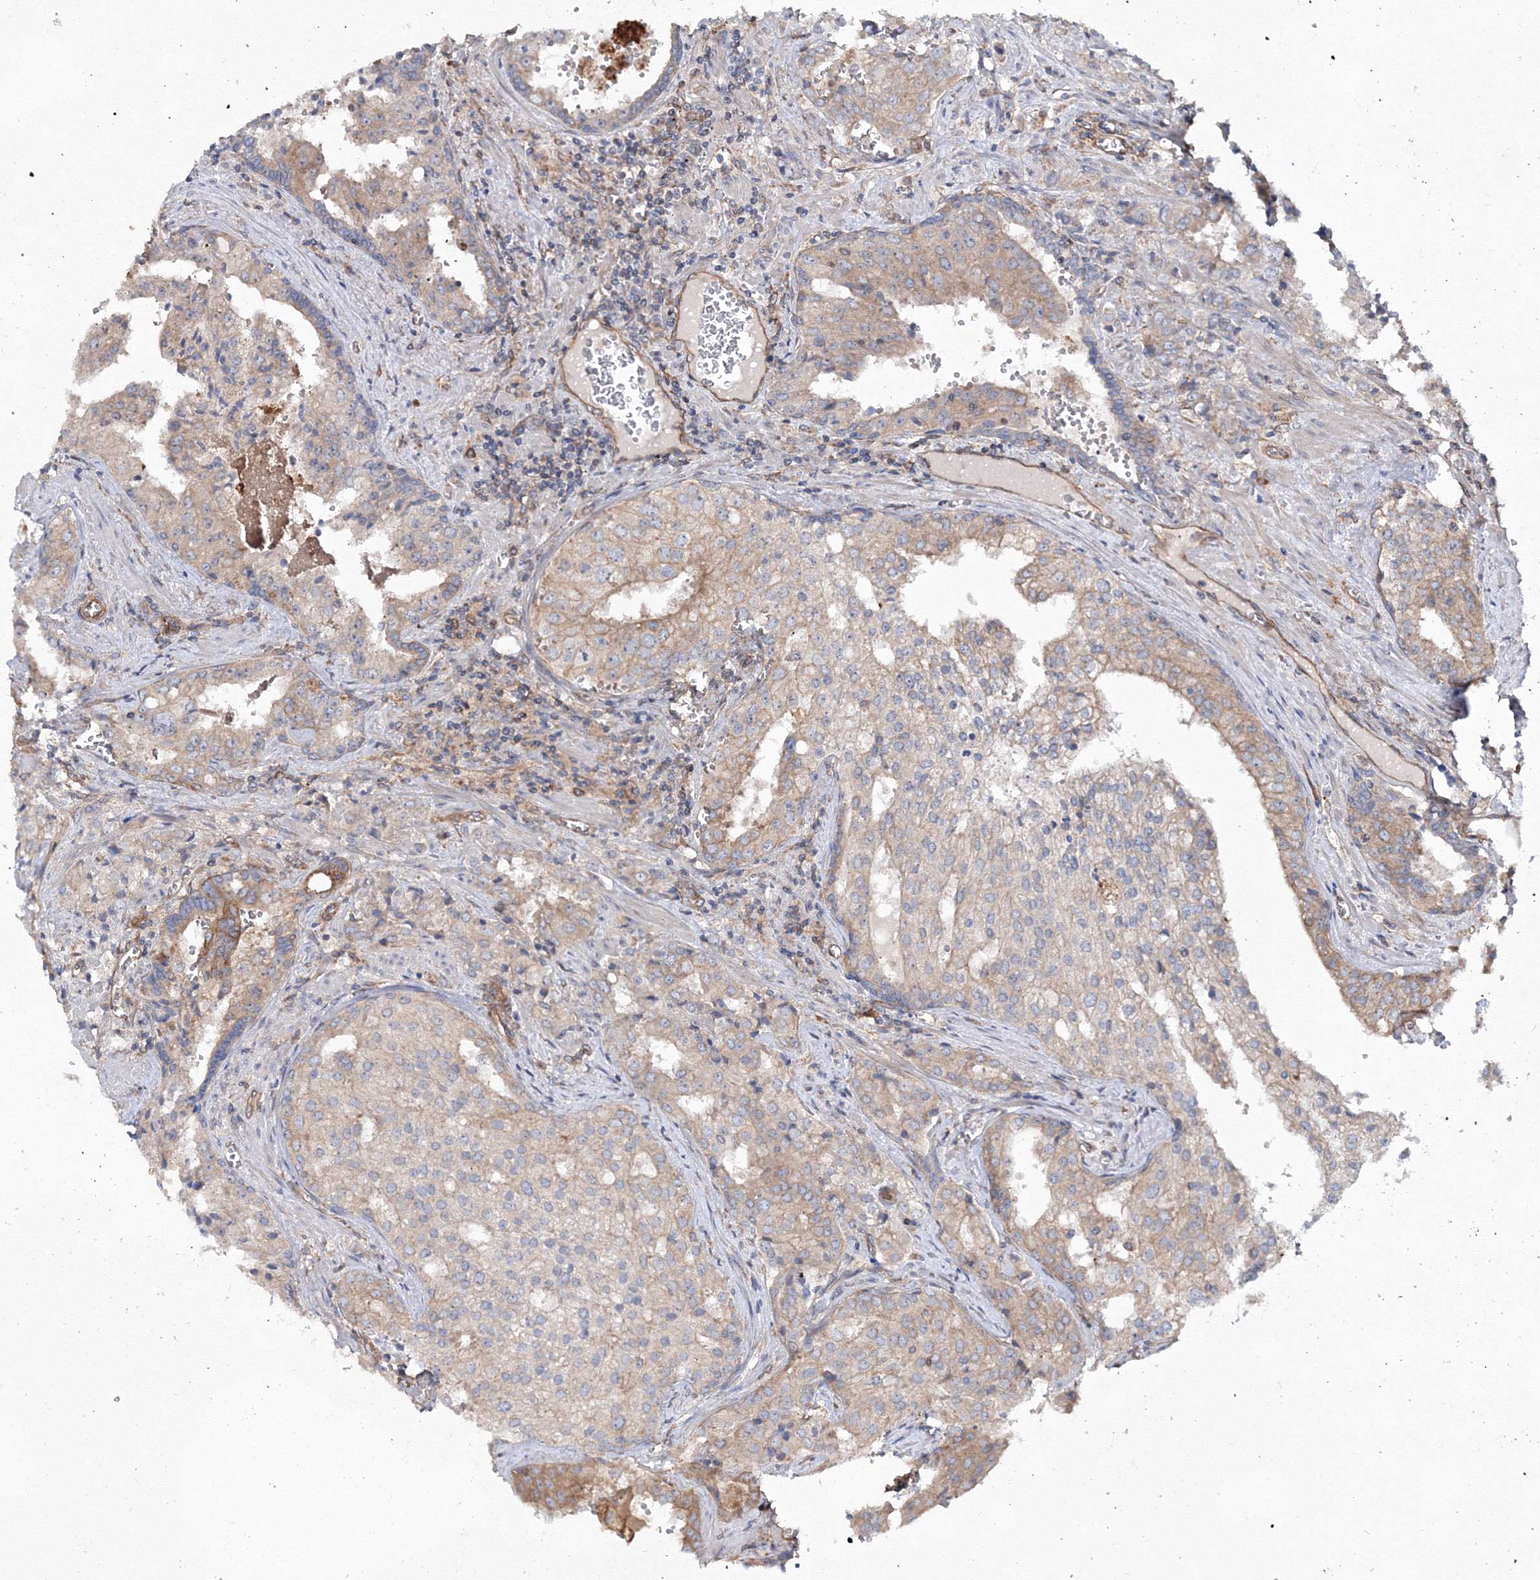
{"staining": {"intensity": "weak", "quantity": "25%-75%", "location": "cytoplasmic/membranous"}, "tissue": "prostate cancer", "cell_type": "Tumor cells", "image_type": "cancer", "snomed": [{"axis": "morphology", "description": "Adenocarcinoma, High grade"}, {"axis": "topography", "description": "Prostate"}], "caption": "Immunohistochemistry micrograph of neoplastic tissue: prostate high-grade adenocarcinoma stained using immunohistochemistry (IHC) shows low levels of weak protein expression localized specifically in the cytoplasmic/membranous of tumor cells, appearing as a cytoplasmic/membranous brown color.", "gene": "EXOC6", "patient": {"sex": "male", "age": 68}}